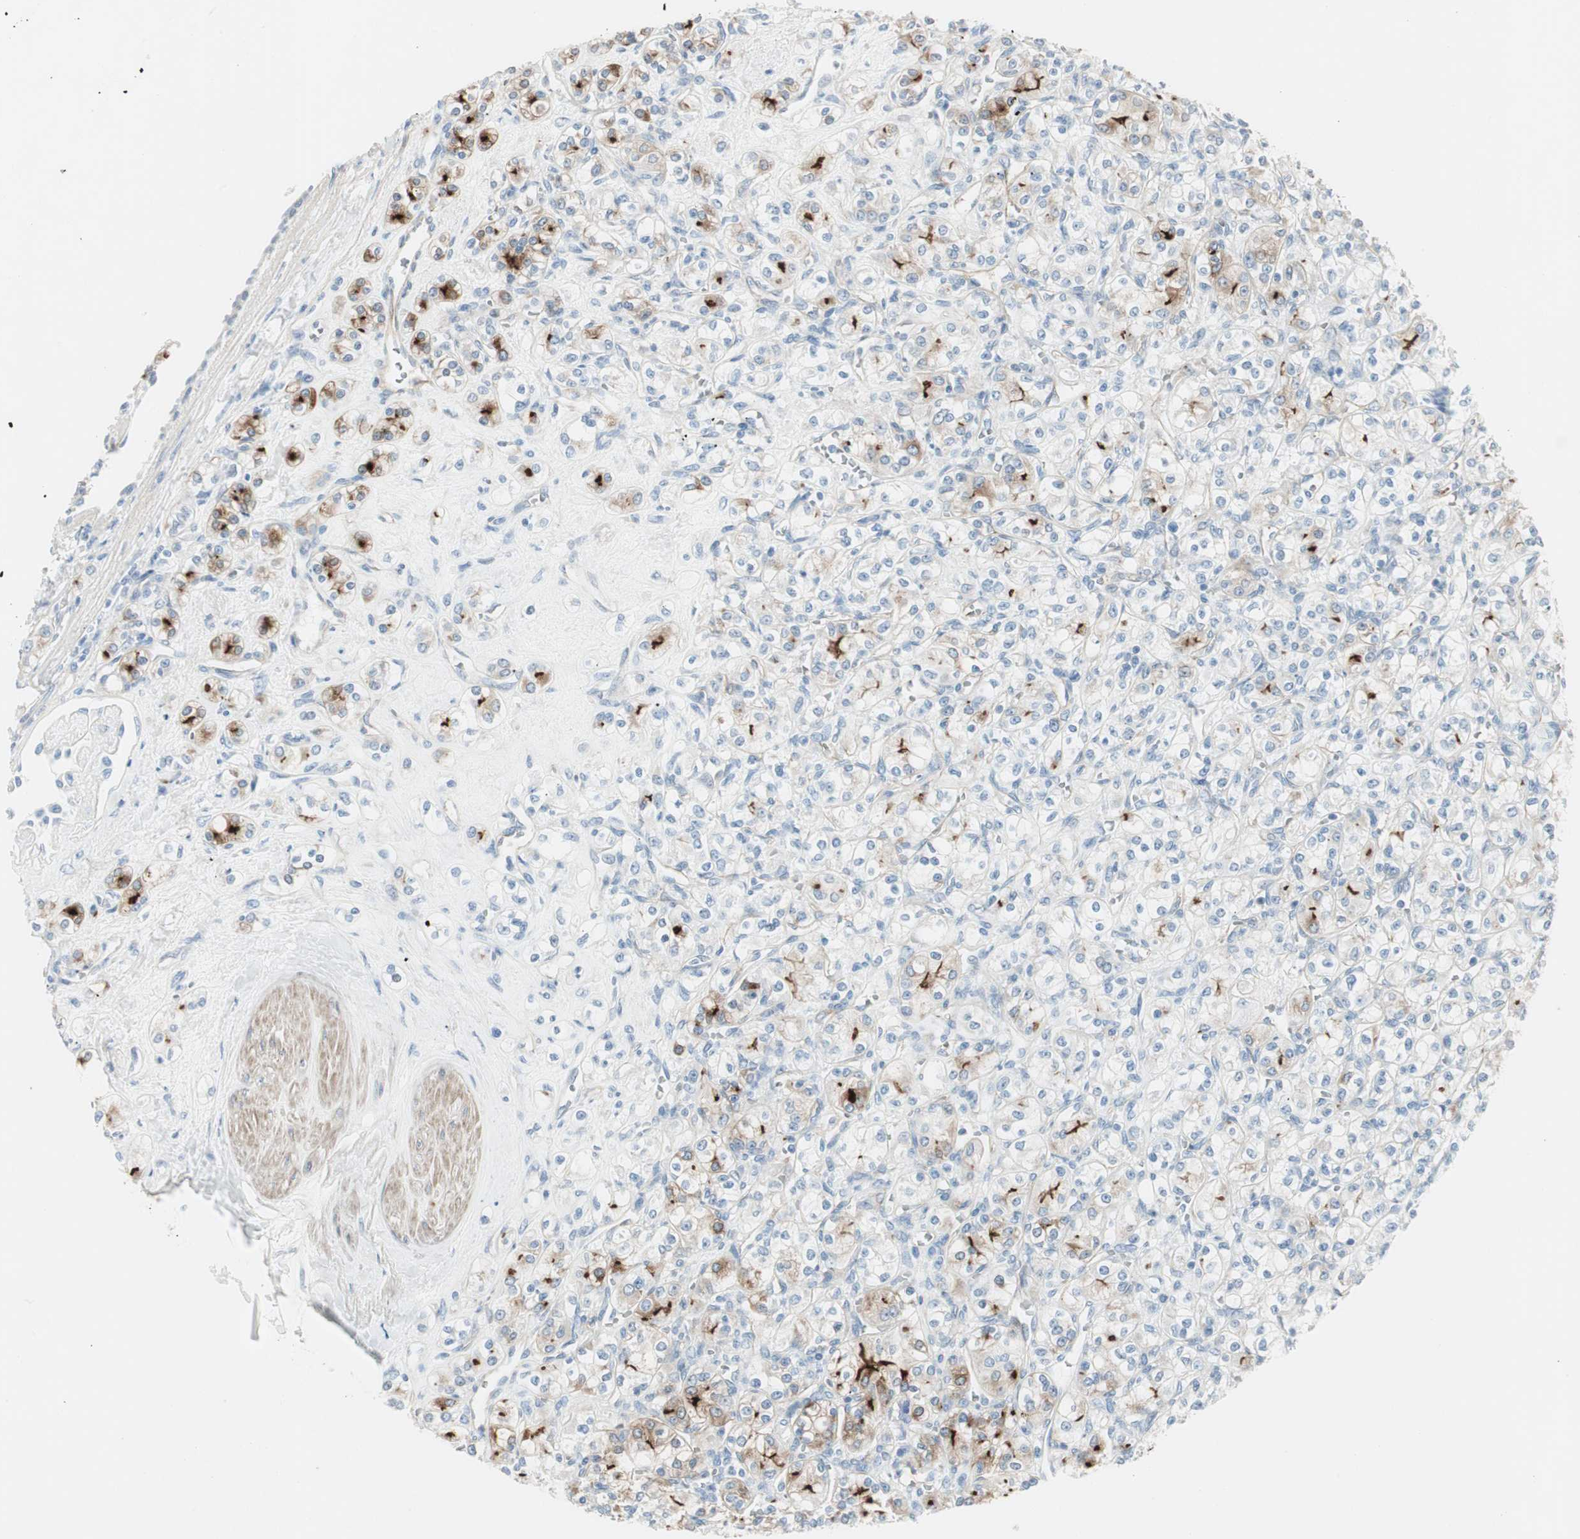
{"staining": {"intensity": "moderate", "quantity": "25%-75%", "location": "cytoplasmic/membranous"}, "tissue": "renal cancer", "cell_type": "Tumor cells", "image_type": "cancer", "snomed": [{"axis": "morphology", "description": "Adenocarcinoma, NOS"}, {"axis": "topography", "description": "Kidney"}], "caption": "A histopathology image of renal cancer (adenocarcinoma) stained for a protein demonstrates moderate cytoplasmic/membranous brown staining in tumor cells.", "gene": "CDHR5", "patient": {"sex": "male", "age": 77}}